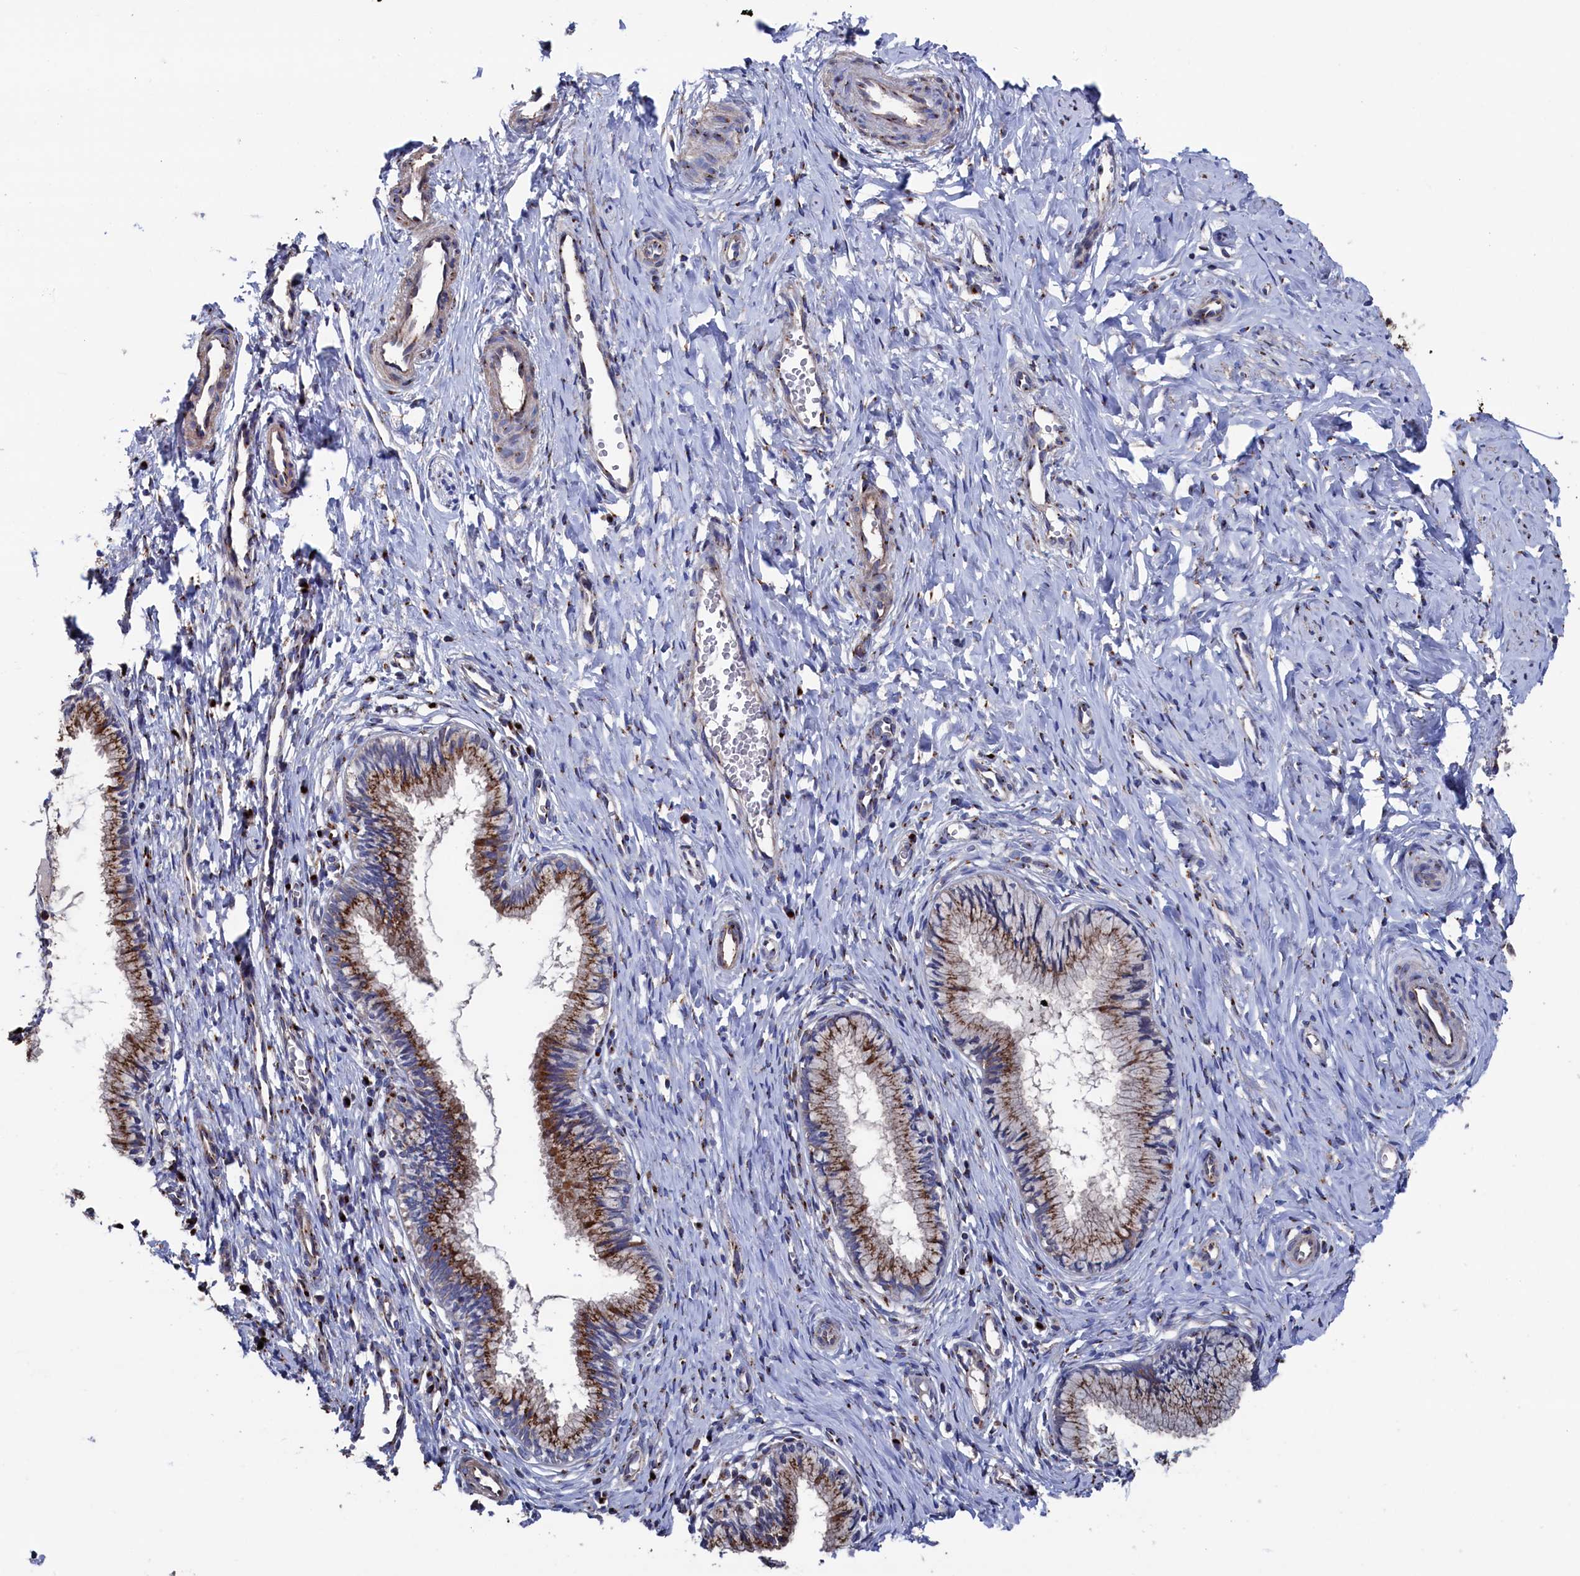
{"staining": {"intensity": "moderate", "quantity": ">75%", "location": "cytoplasmic/membranous"}, "tissue": "cervix", "cell_type": "Glandular cells", "image_type": "normal", "snomed": [{"axis": "morphology", "description": "Normal tissue, NOS"}, {"axis": "topography", "description": "Cervix"}], "caption": "Immunohistochemistry of normal human cervix shows medium levels of moderate cytoplasmic/membranous positivity in approximately >75% of glandular cells. (Brightfield microscopy of DAB IHC at high magnification).", "gene": "PRRC1", "patient": {"sex": "female", "age": 27}}